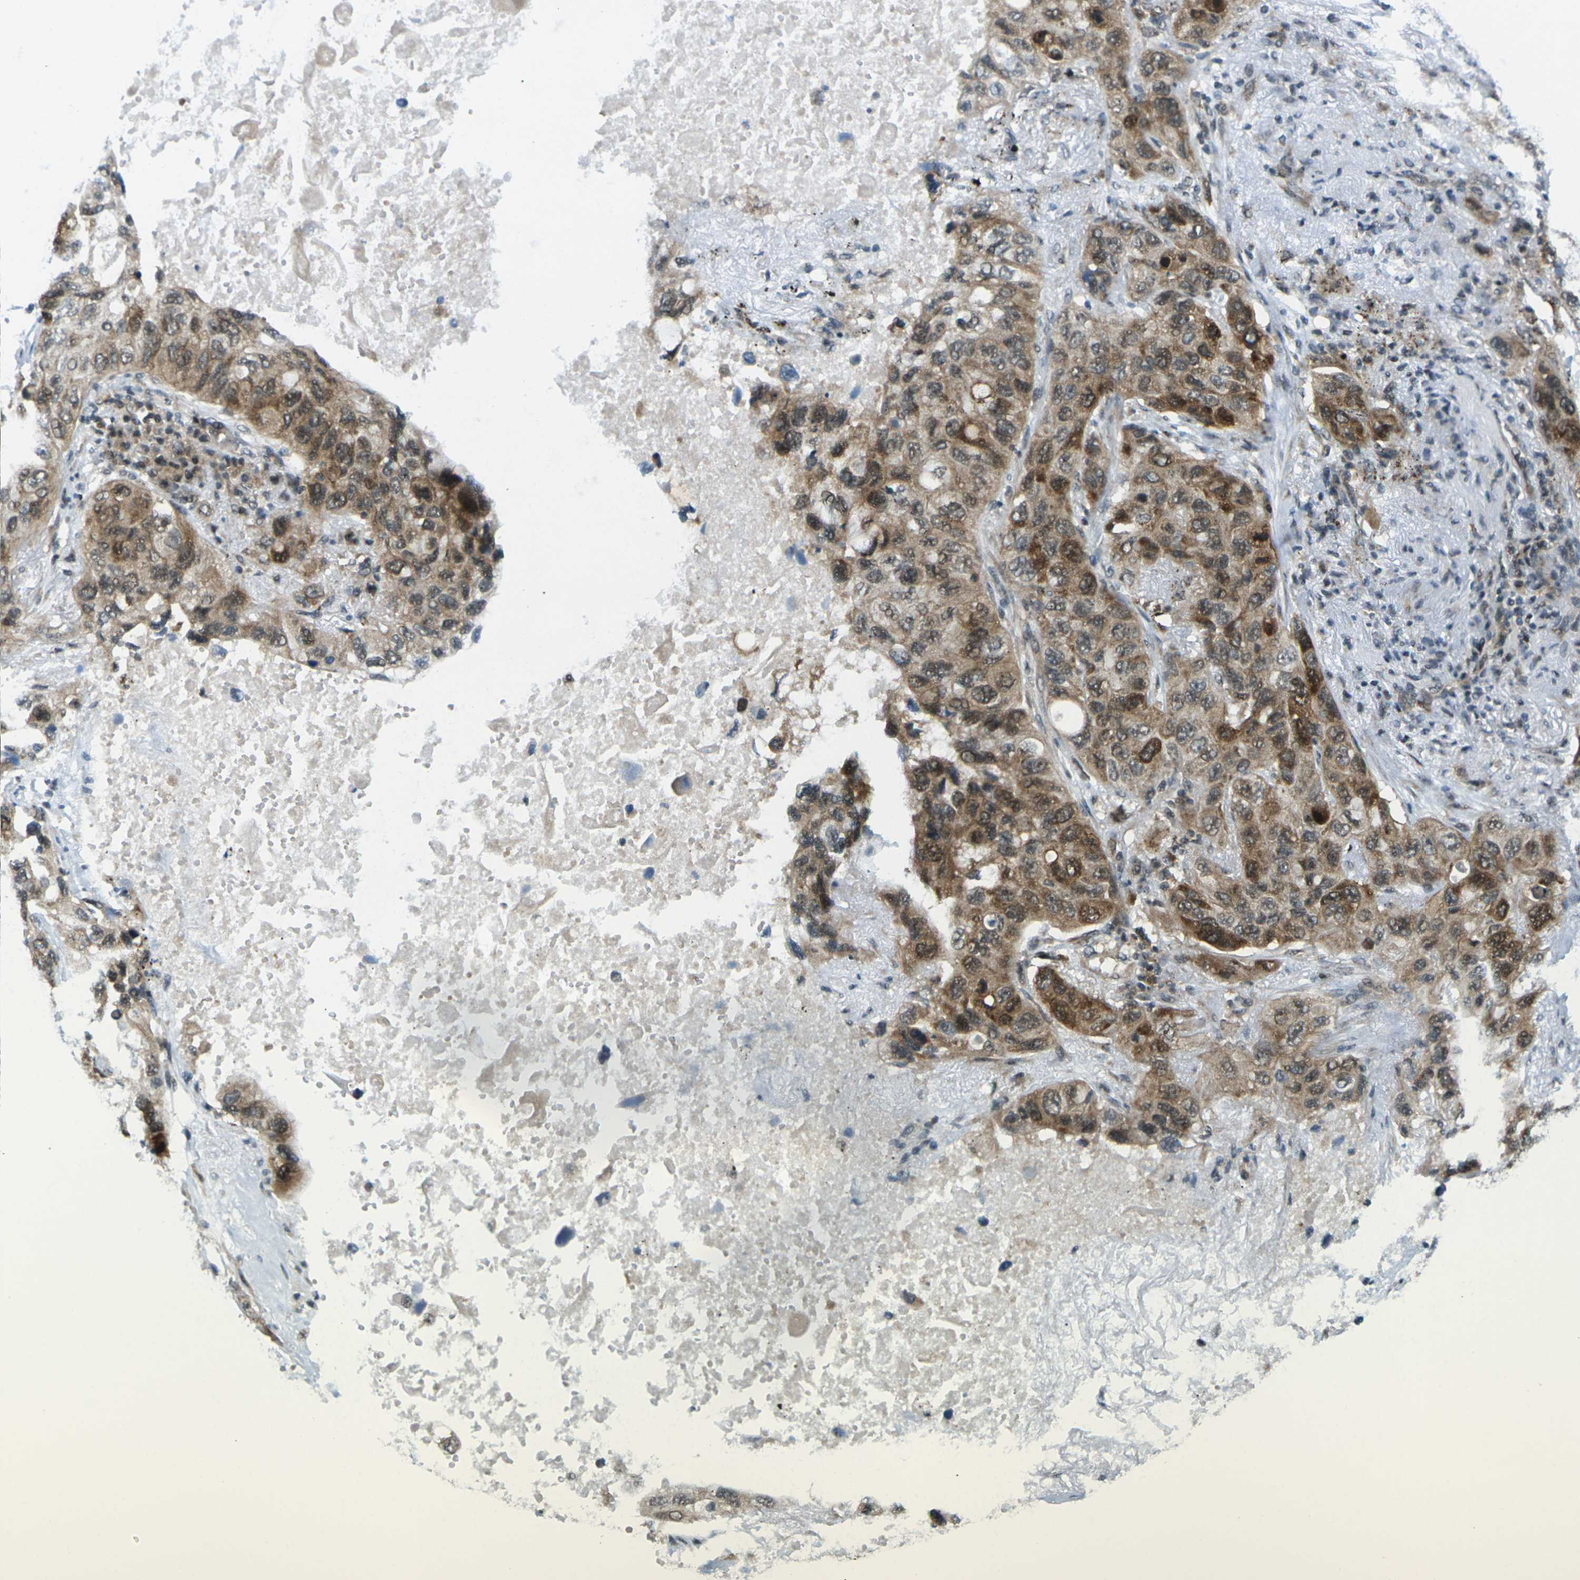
{"staining": {"intensity": "moderate", "quantity": ">75%", "location": "cytoplasmic/membranous,nuclear"}, "tissue": "lung cancer", "cell_type": "Tumor cells", "image_type": "cancer", "snomed": [{"axis": "morphology", "description": "Squamous cell carcinoma, NOS"}, {"axis": "topography", "description": "Lung"}], "caption": "A photomicrograph showing moderate cytoplasmic/membranous and nuclear expression in about >75% of tumor cells in lung squamous cell carcinoma, as visualized by brown immunohistochemical staining.", "gene": "UBE2S", "patient": {"sex": "female", "age": 73}}